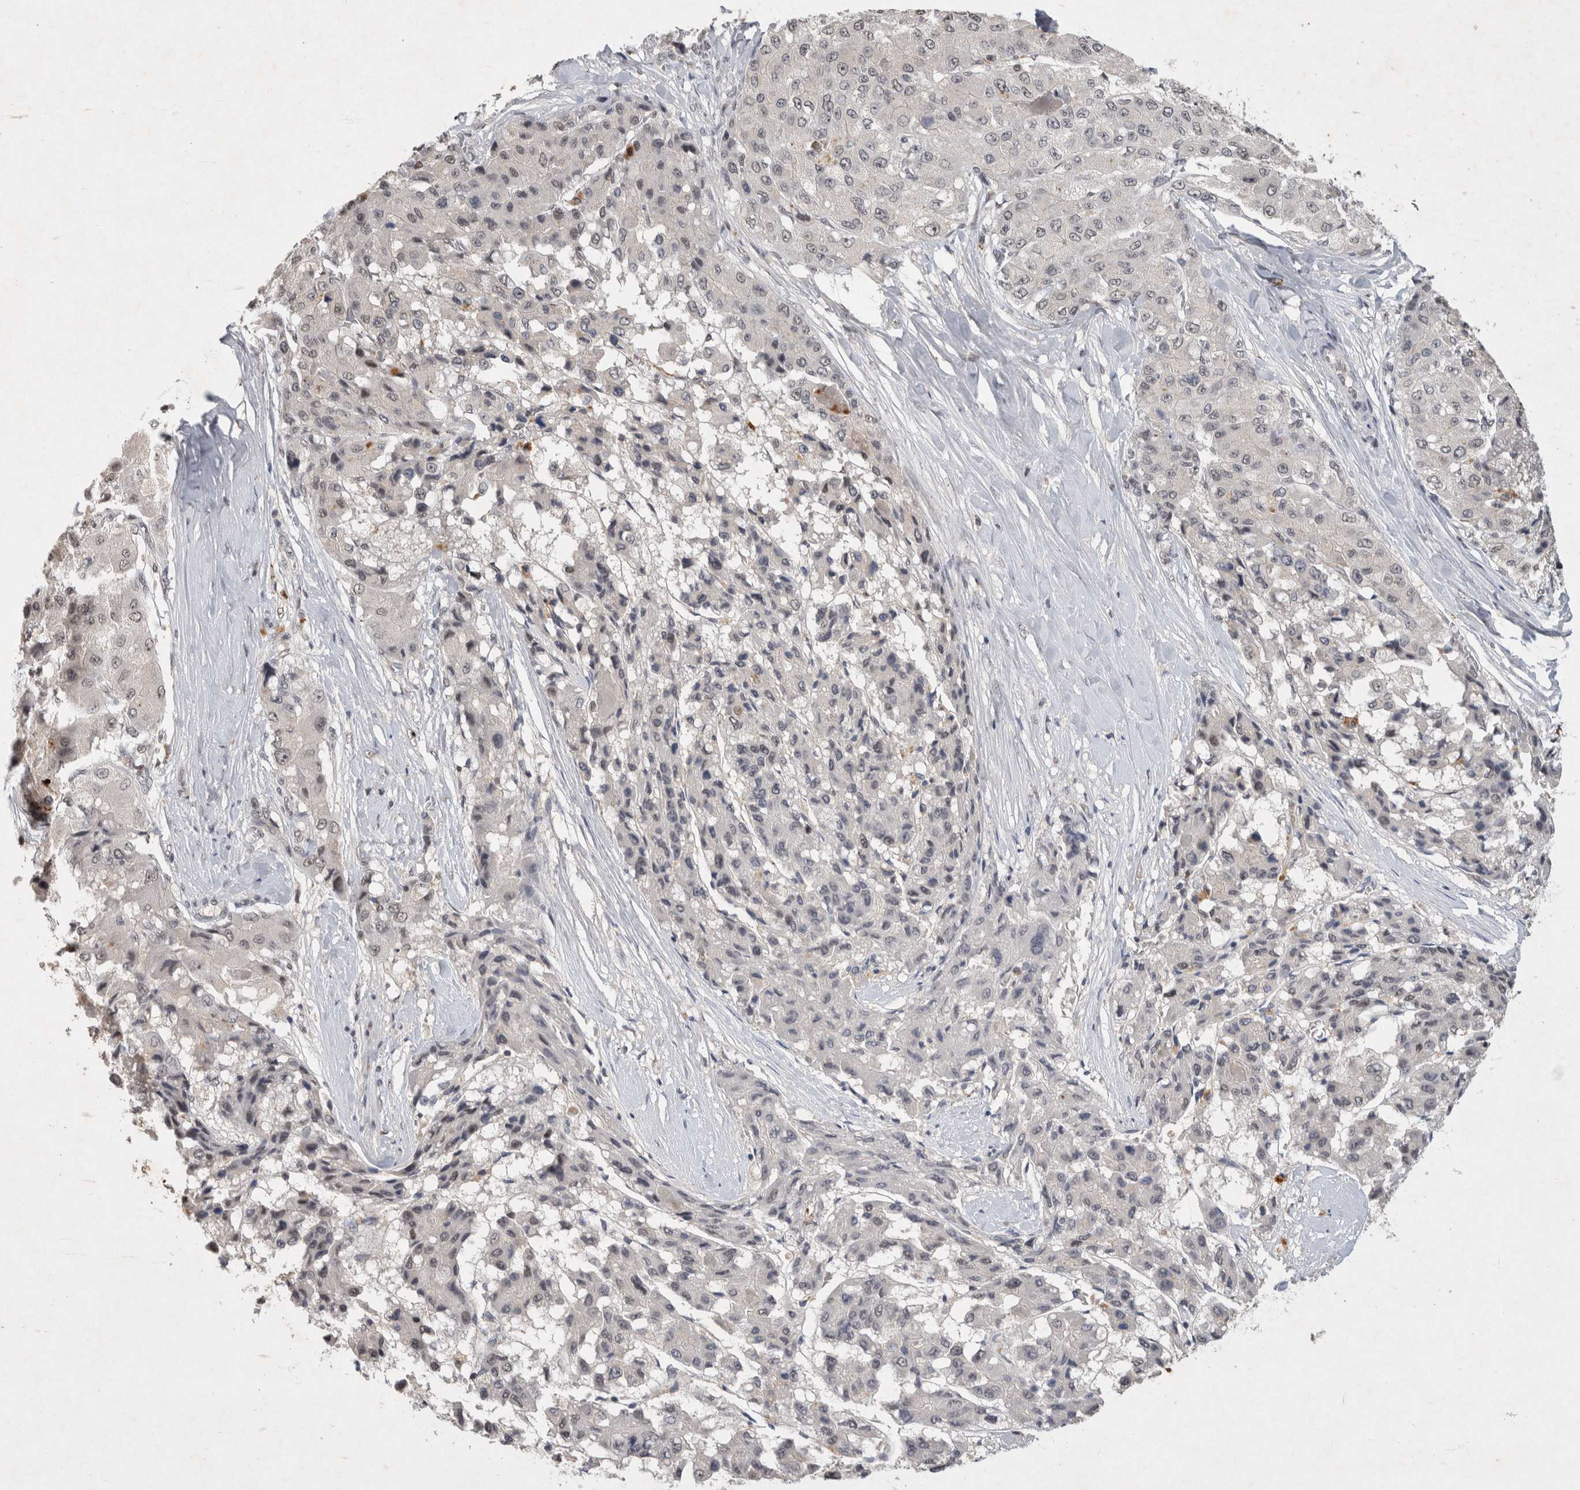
{"staining": {"intensity": "negative", "quantity": "none", "location": "none"}, "tissue": "liver cancer", "cell_type": "Tumor cells", "image_type": "cancer", "snomed": [{"axis": "morphology", "description": "Carcinoma, Hepatocellular, NOS"}, {"axis": "topography", "description": "Liver"}], "caption": "There is no significant staining in tumor cells of hepatocellular carcinoma (liver).", "gene": "XRCC5", "patient": {"sex": "male", "age": 80}}